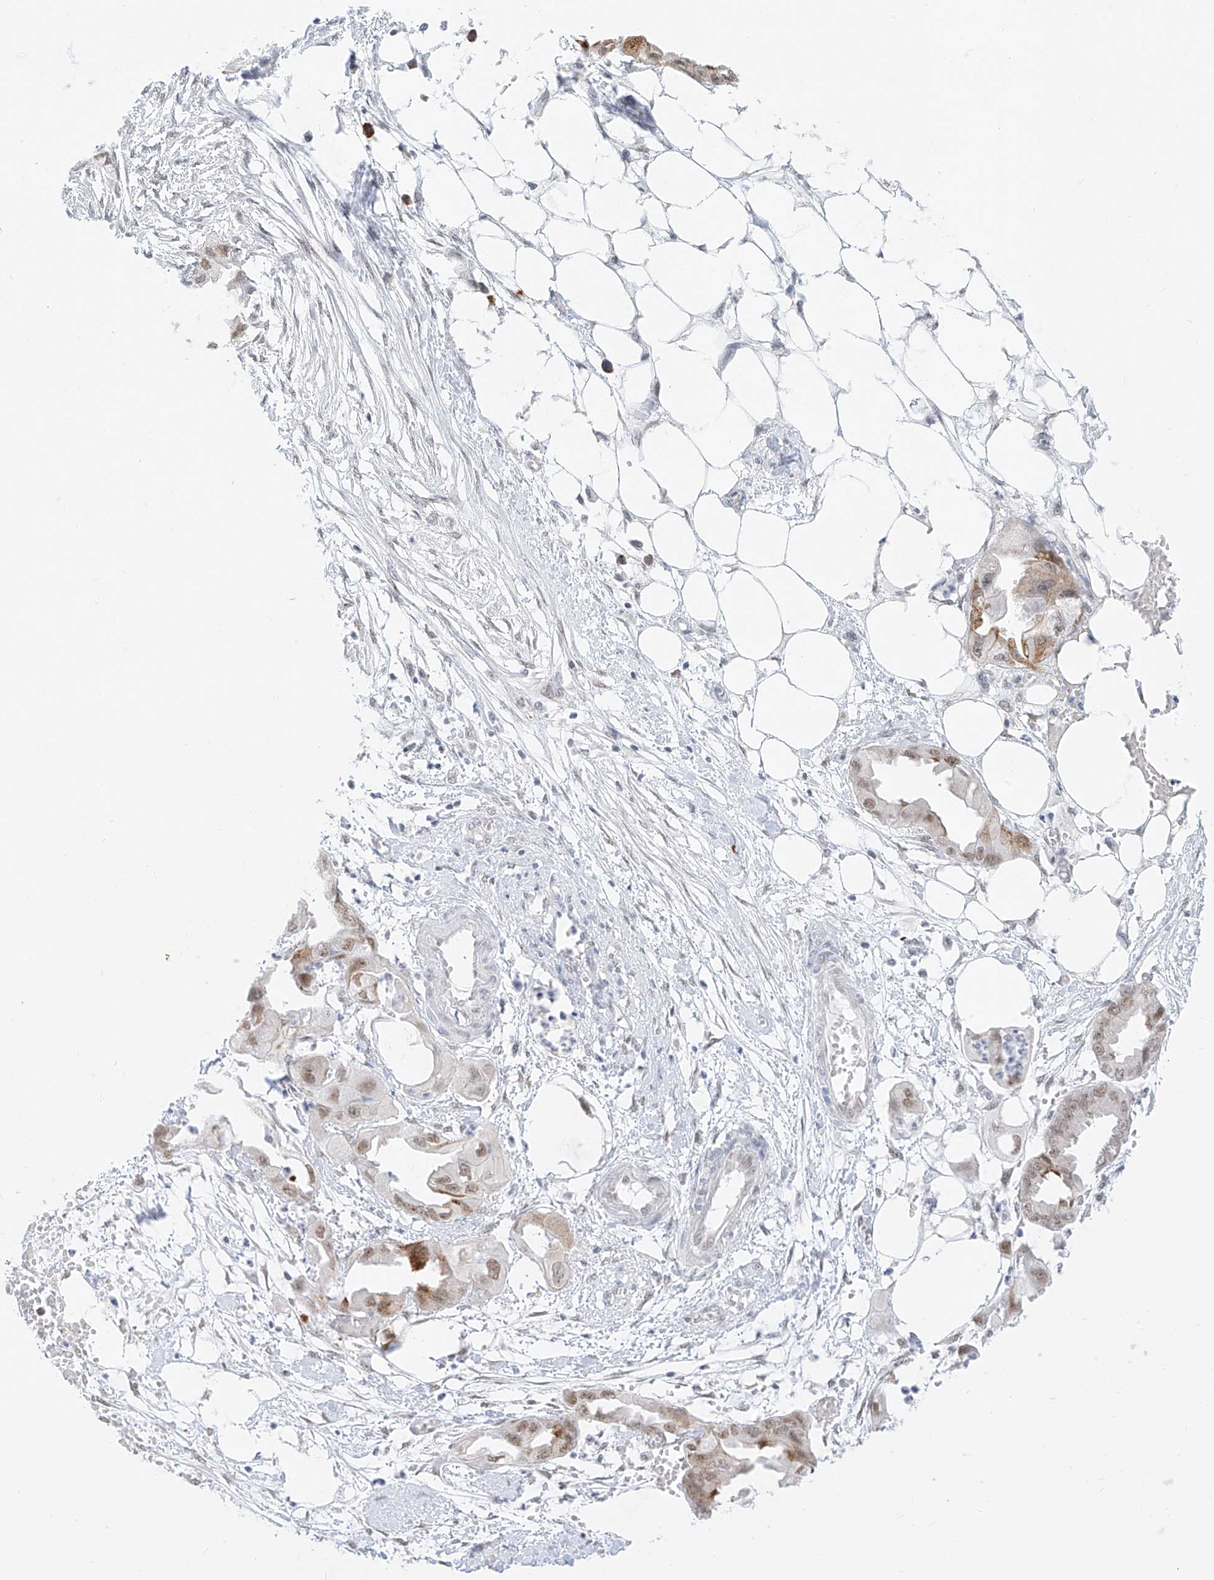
{"staining": {"intensity": "moderate", "quantity": ">75%", "location": "cytoplasmic/membranous,nuclear"}, "tissue": "endometrial cancer", "cell_type": "Tumor cells", "image_type": "cancer", "snomed": [{"axis": "morphology", "description": "Adenocarcinoma, NOS"}, {"axis": "morphology", "description": "Adenocarcinoma, metastatic, NOS"}, {"axis": "topography", "description": "Adipose tissue"}, {"axis": "topography", "description": "Endometrium"}], "caption": "Approximately >75% of tumor cells in human endometrial cancer (metastatic adenocarcinoma) show moderate cytoplasmic/membranous and nuclear protein expression as visualized by brown immunohistochemical staining.", "gene": "SUPT5H", "patient": {"sex": "female", "age": 67}}